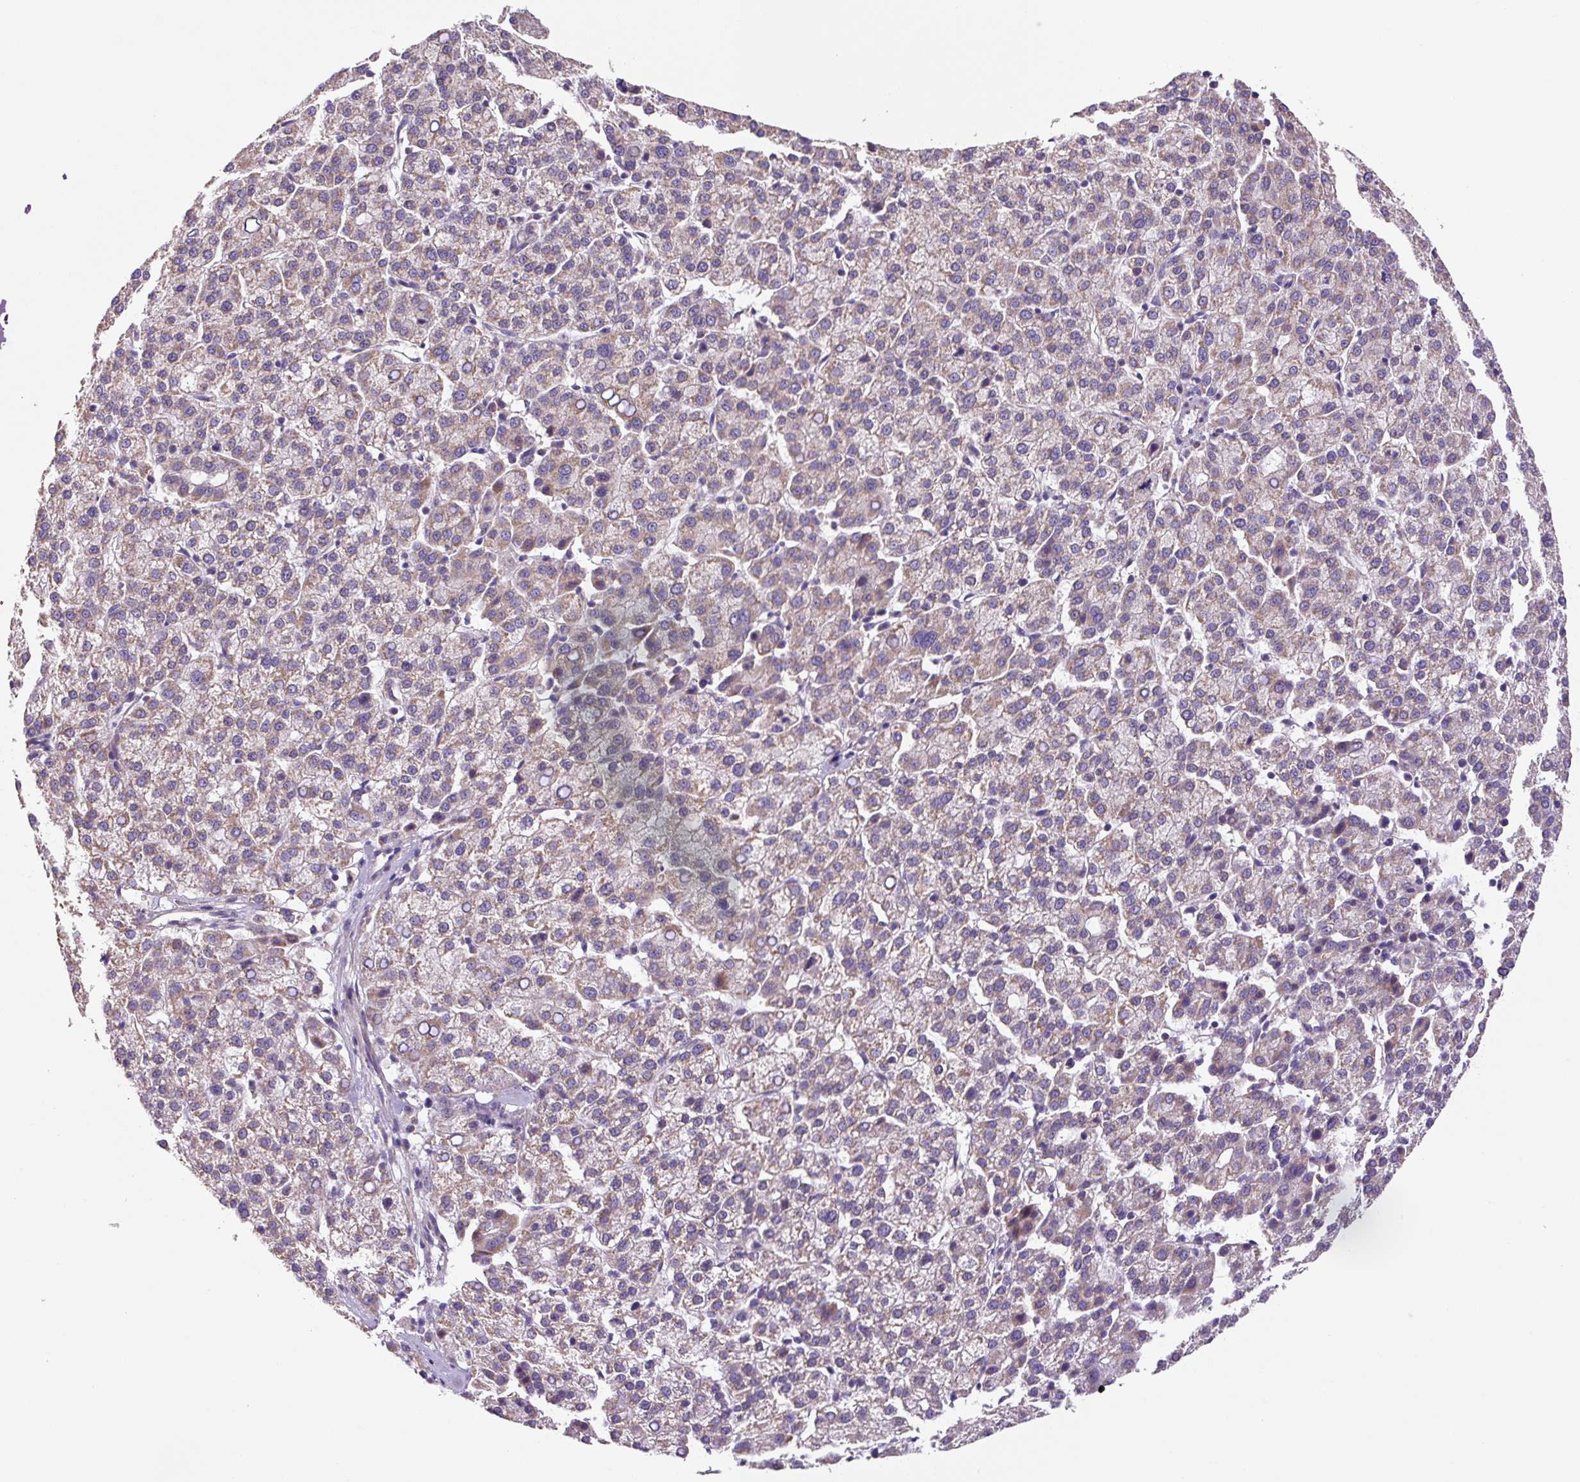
{"staining": {"intensity": "weak", "quantity": ">75%", "location": "cytoplasmic/membranous"}, "tissue": "liver cancer", "cell_type": "Tumor cells", "image_type": "cancer", "snomed": [{"axis": "morphology", "description": "Carcinoma, Hepatocellular, NOS"}, {"axis": "topography", "description": "Liver"}], "caption": "A brown stain labels weak cytoplasmic/membranous staining of a protein in liver hepatocellular carcinoma tumor cells.", "gene": "MFSD9", "patient": {"sex": "female", "age": 58}}